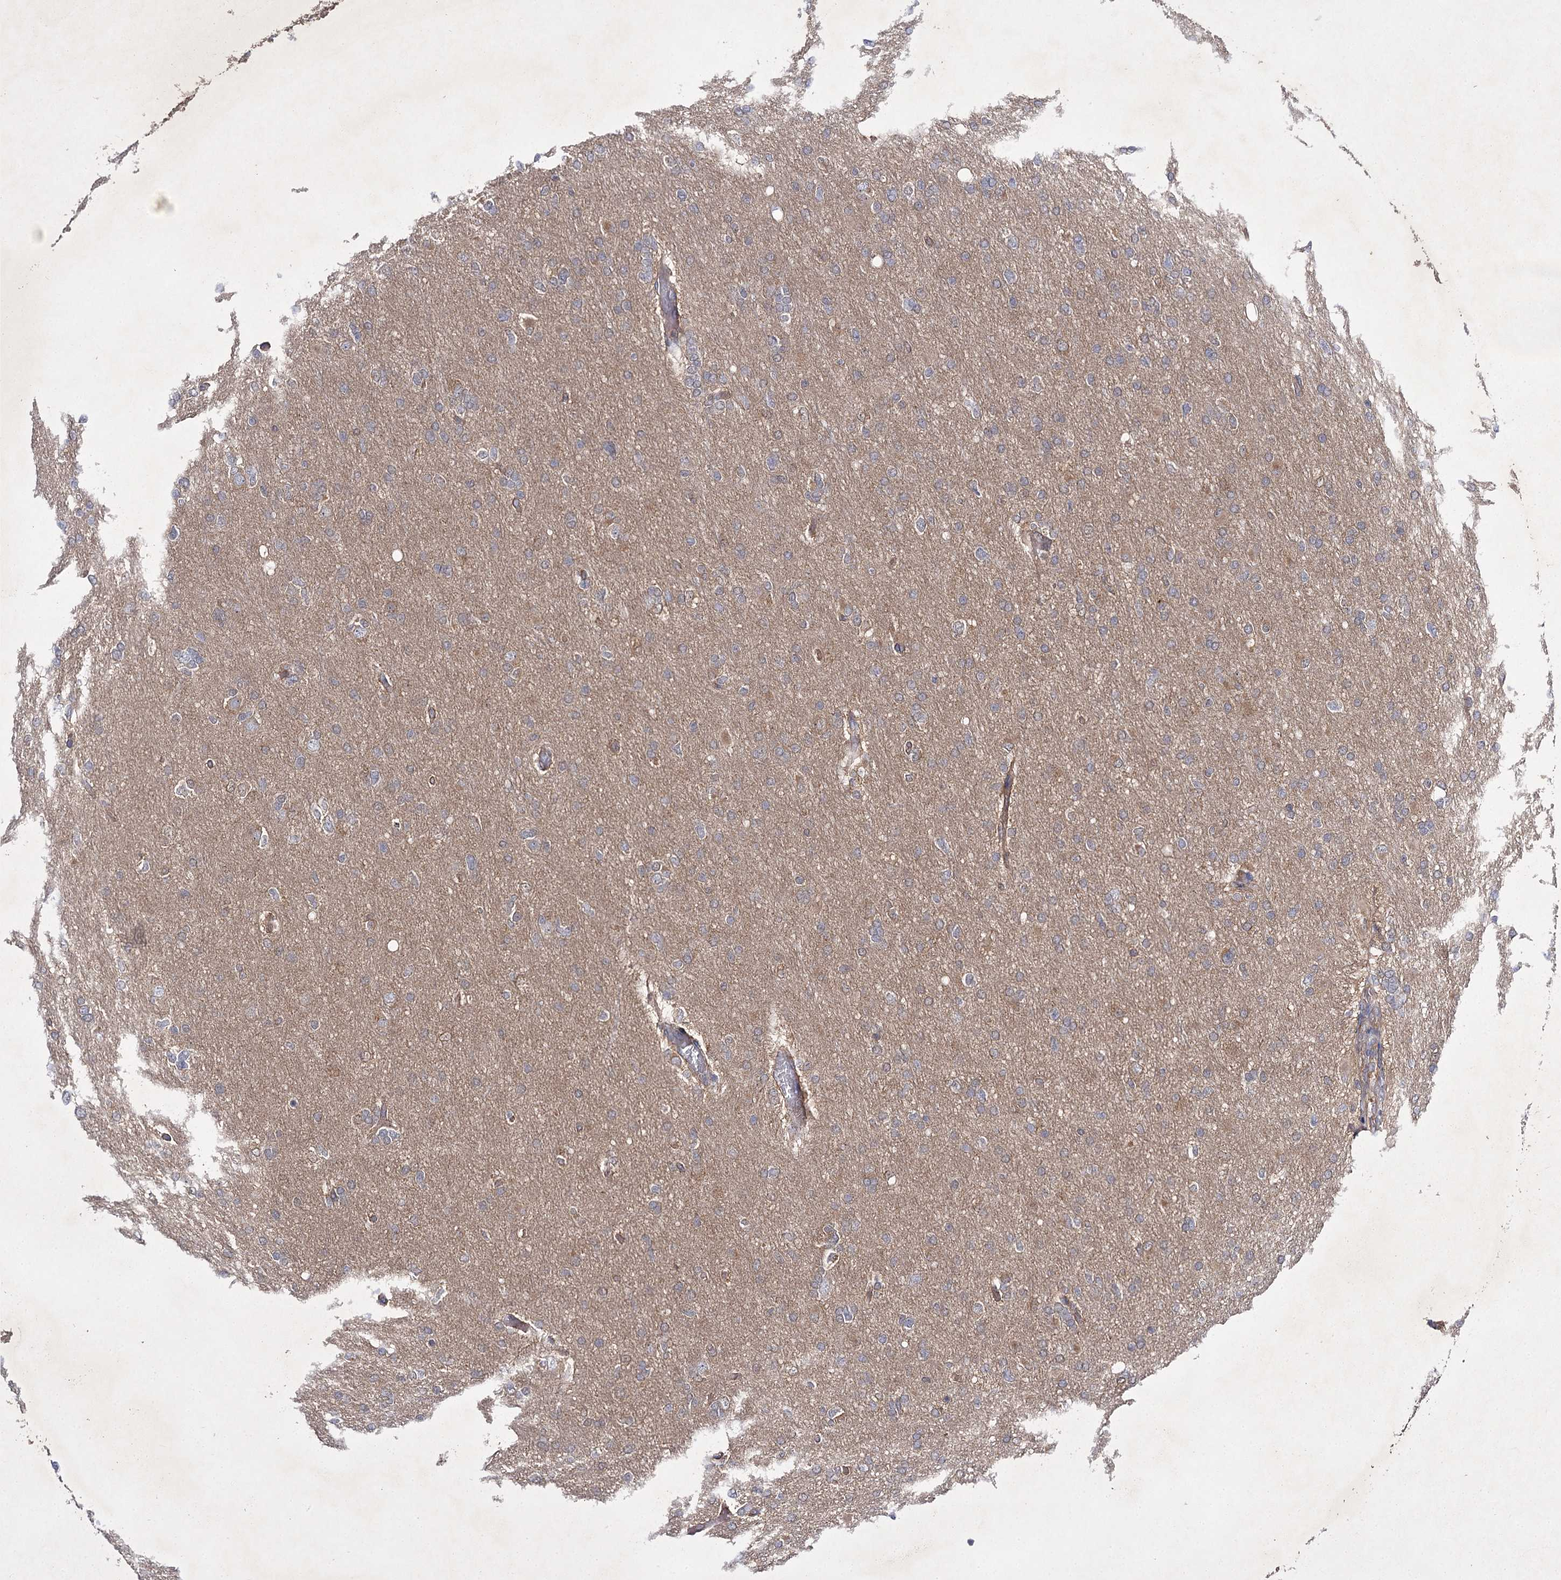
{"staining": {"intensity": "weak", "quantity": "25%-75%", "location": "cytoplasmic/membranous"}, "tissue": "glioma", "cell_type": "Tumor cells", "image_type": "cancer", "snomed": [{"axis": "morphology", "description": "Glioma, malignant, High grade"}, {"axis": "topography", "description": "Cerebral cortex"}], "caption": "Tumor cells show weak cytoplasmic/membranous expression in approximately 25%-75% of cells in malignant glioma (high-grade).", "gene": "BCR", "patient": {"sex": "female", "age": 36}}